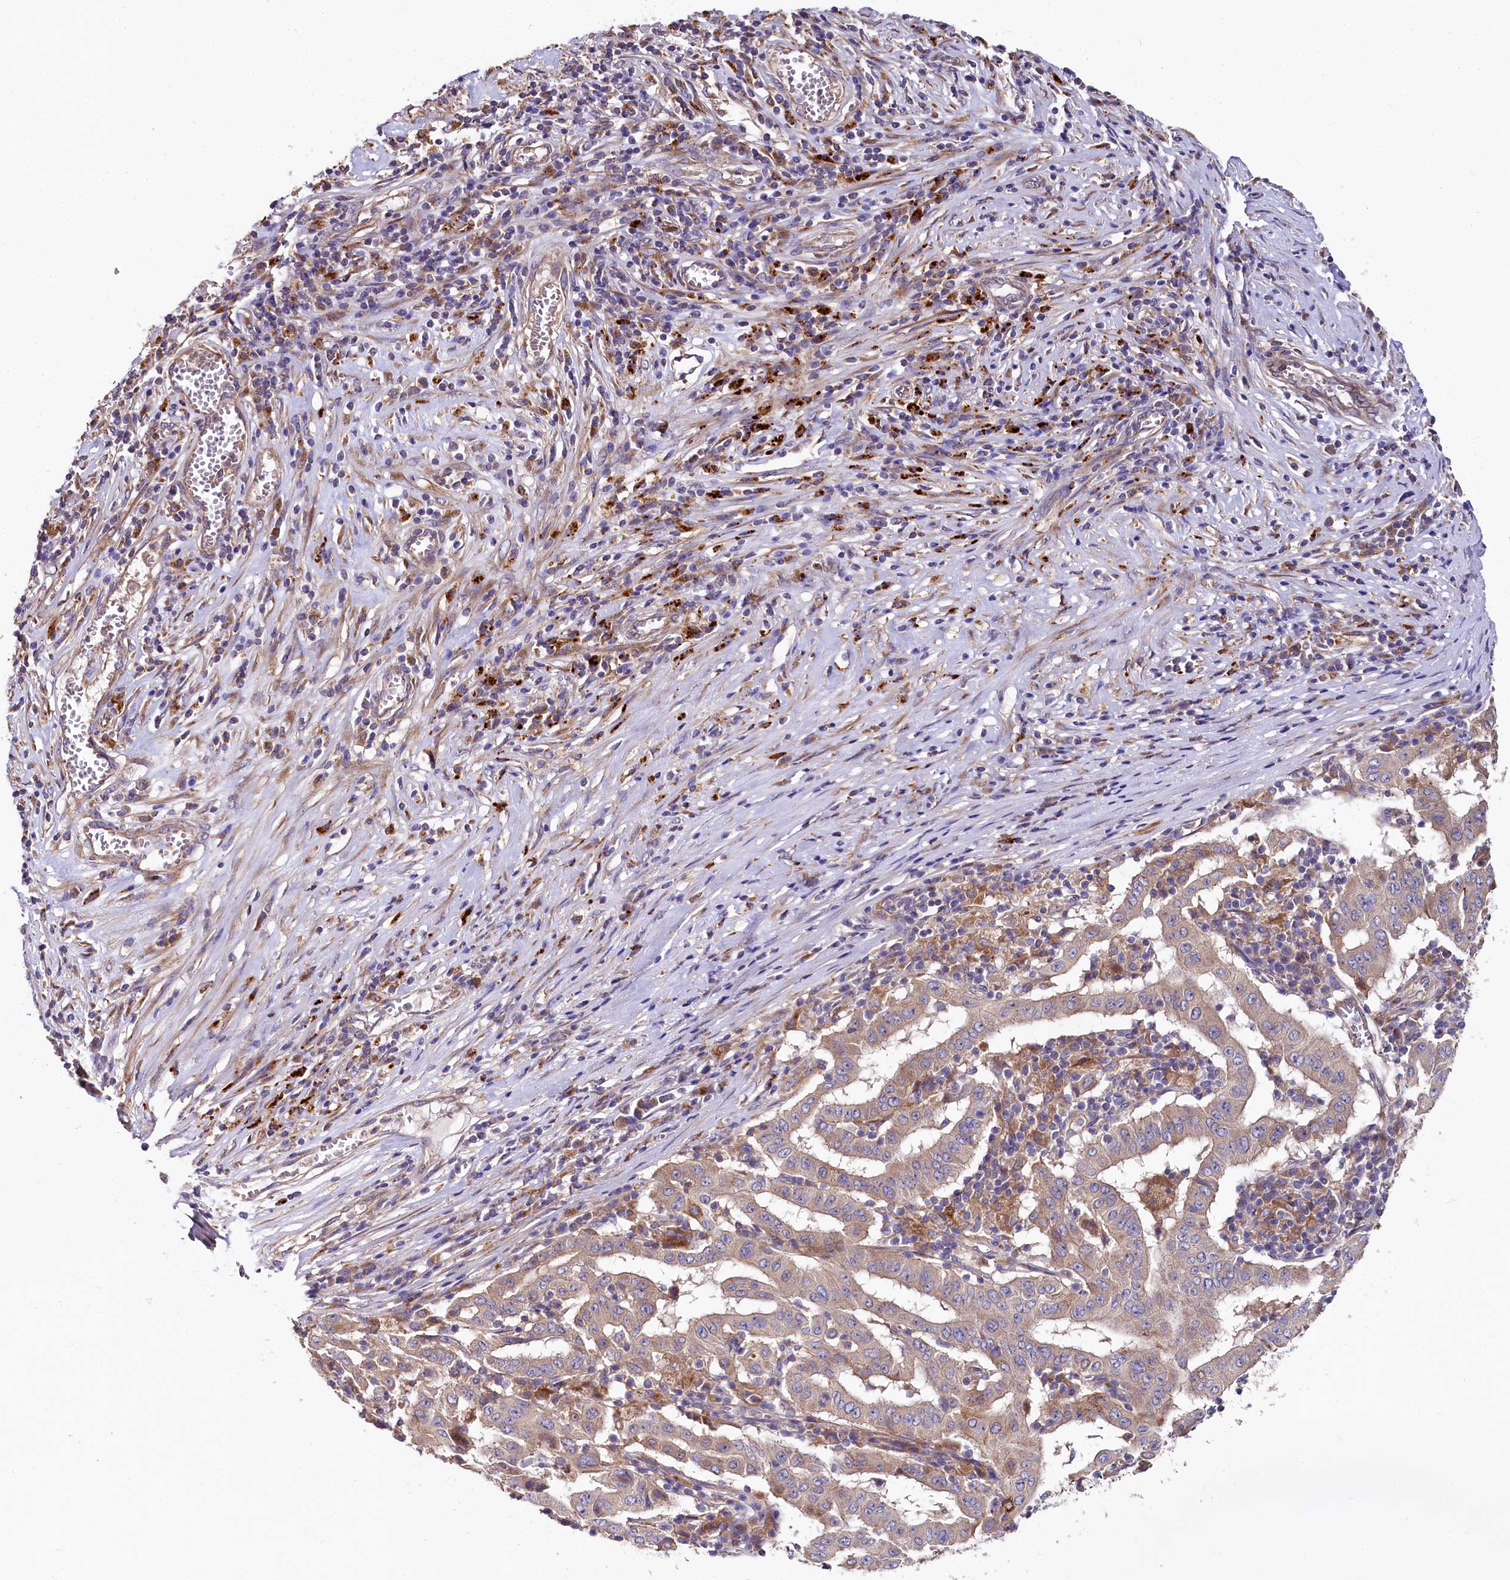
{"staining": {"intensity": "moderate", "quantity": ">75%", "location": "cytoplasmic/membranous"}, "tissue": "pancreatic cancer", "cell_type": "Tumor cells", "image_type": "cancer", "snomed": [{"axis": "morphology", "description": "Adenocarcinoma, NOS"}, {"axis": "topography", "description": "Pancreas"}], "caption": "A brown stain shows moderate cytoplasmic/membranous staining of a protein in pancreatic cancer tumor cells.", "gene": "SPRYD3", "patient": {"sex": "male", "age": 63}}